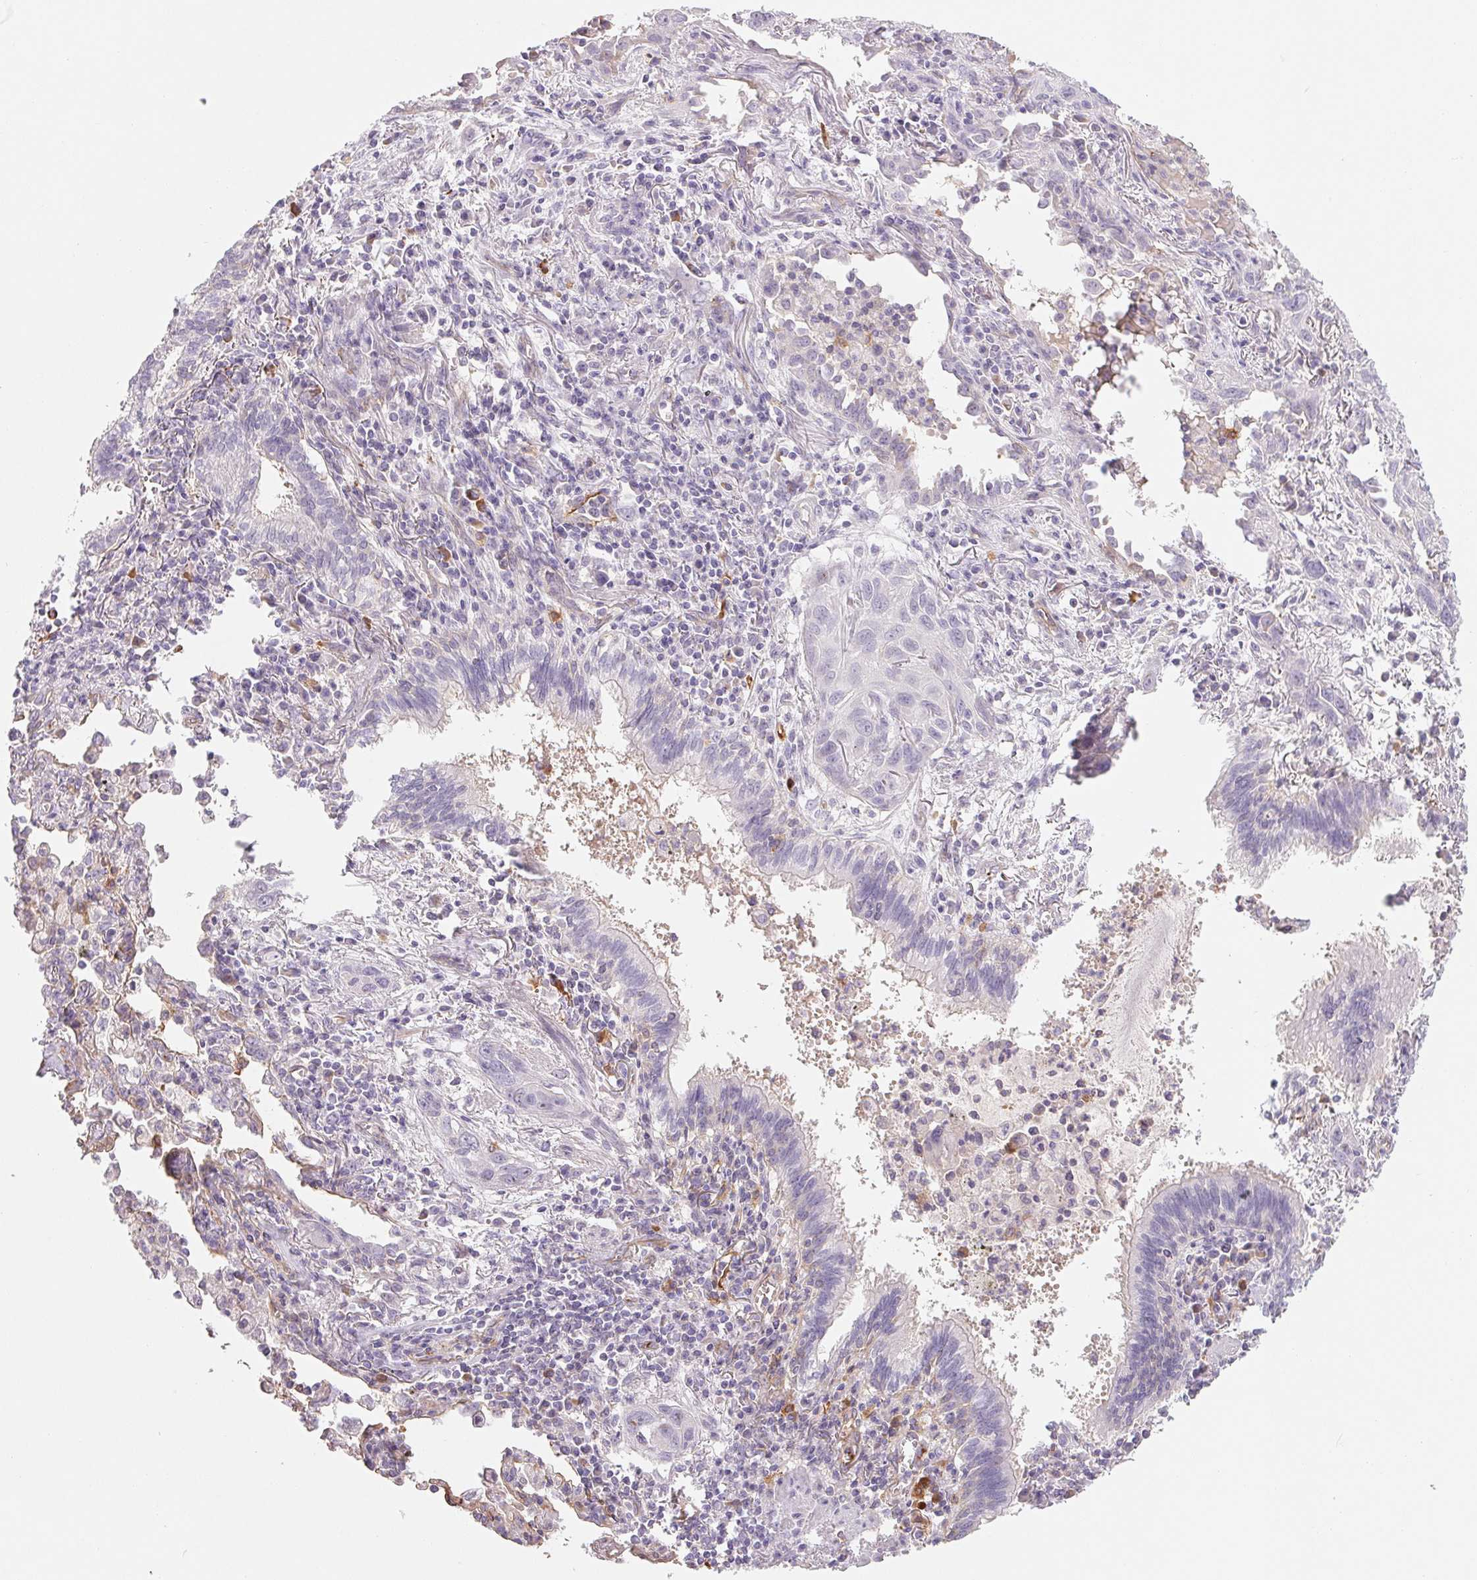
{"staining": {"intensity": "negative", "quantity": "none", "location": "none"}, "tissue": "lung cancer", "cell_type": "Tumor cells", "image_type": "cancer", "snomed": [{"axis": "morphology", "description": "Squamous cell carcinoma, NOS"}, {"axis": "topography", "description": "Lung"}], "caption": "Human squamous cell carcinoma (lung) stained for a protein using immunohistochemistry (IHC) demonstrates no expression in tumor cells.", "gene": "ANKRD13B", "patient": {"sex": "male", "age": 79}}